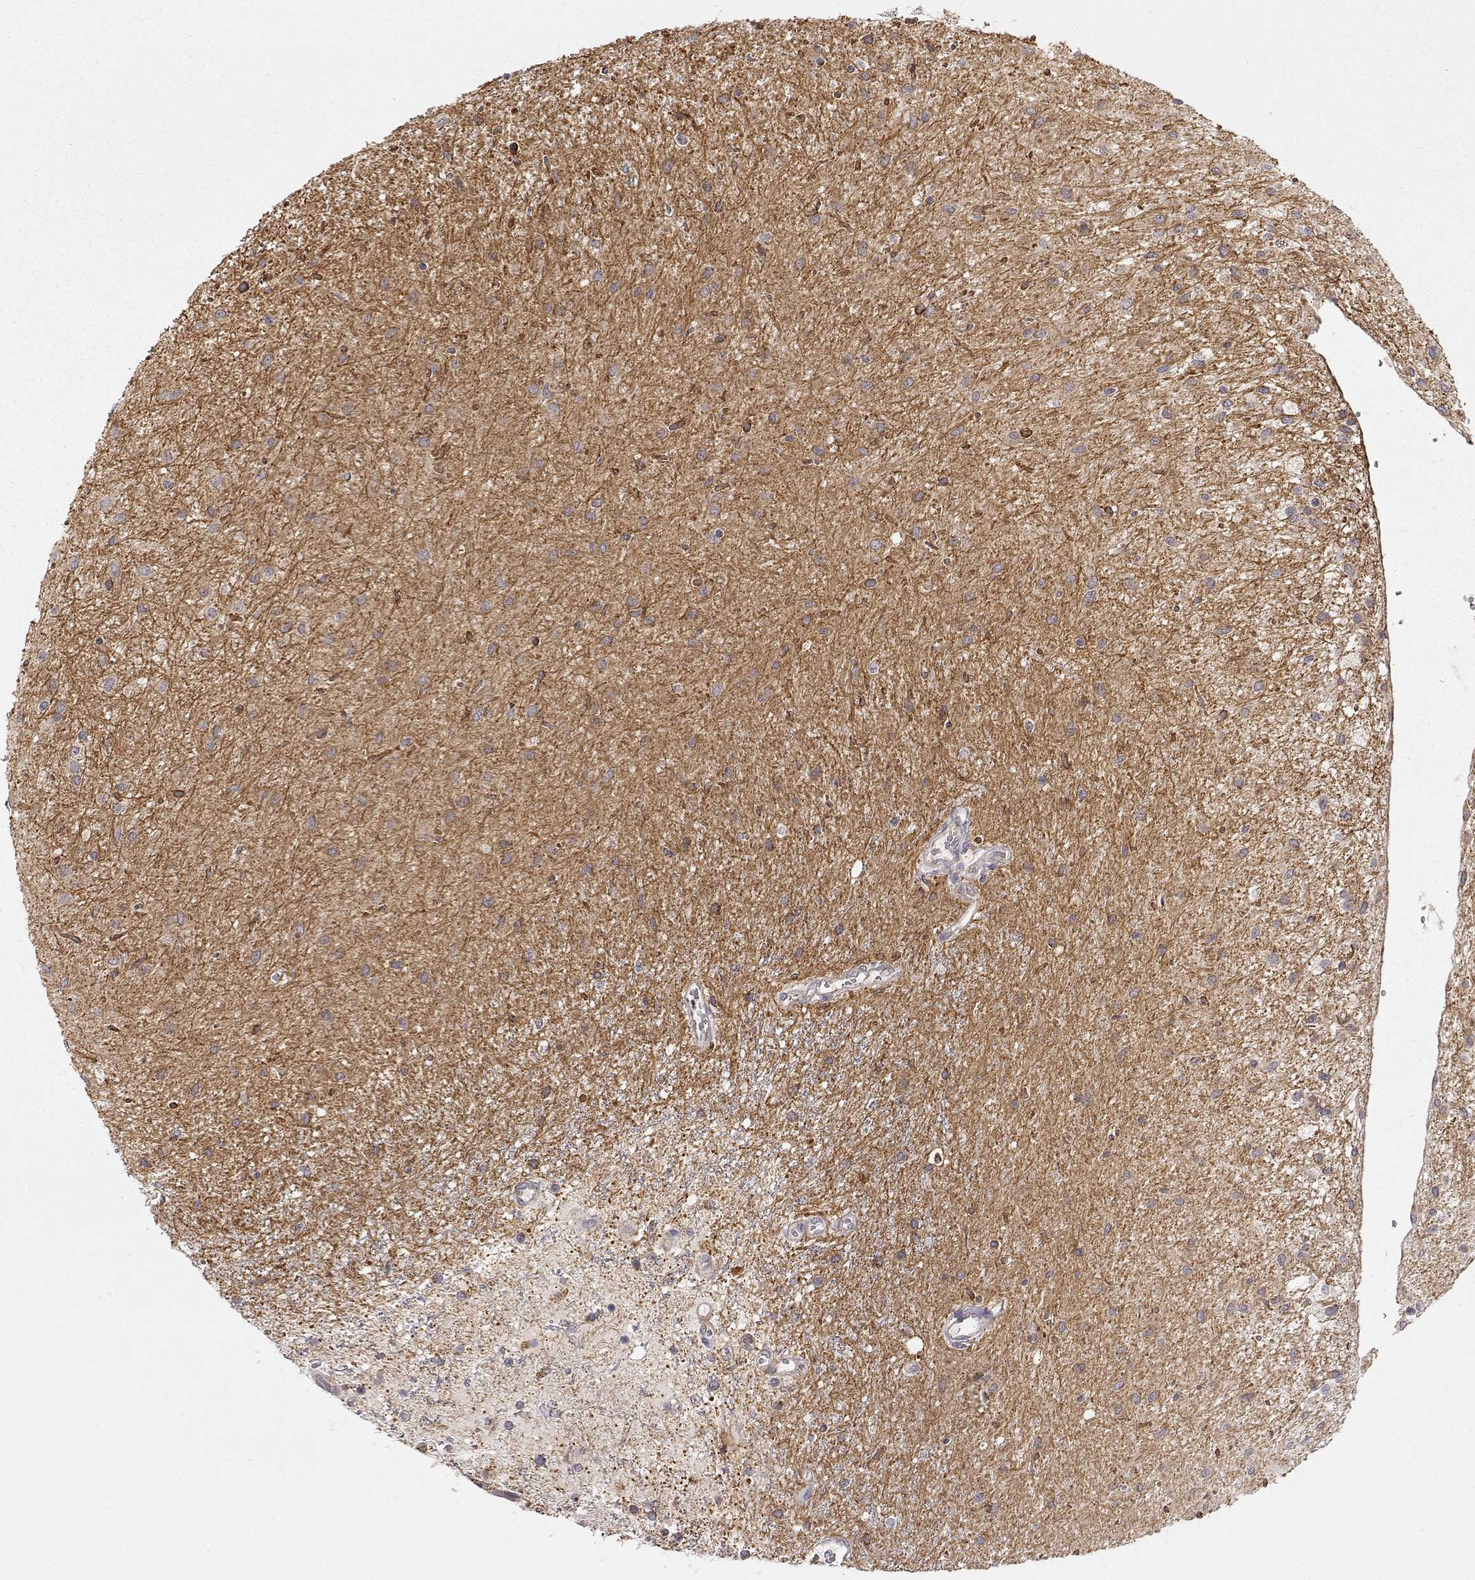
{"staining": {"intensity": "moderate", "quantity": ">75%", "location": "cytoplasmic/membranous"}, "tissue": "glioma", "cell_type": "Tumor cells", "image_type": "cancer", "snomed": [{"axis": "morphology", "description": "Glioma, malignant, Low grade"}, {"axis": "topography", "description": "Cerebellum"}], "caption": "Immunohistochemical staining of glioma displays medium levels of moderate cytoplasmic/membranous protein expression in about >75% of tumor cells.", "gene": "EXOG", "patient": {"sex": "female", "age": 14}}